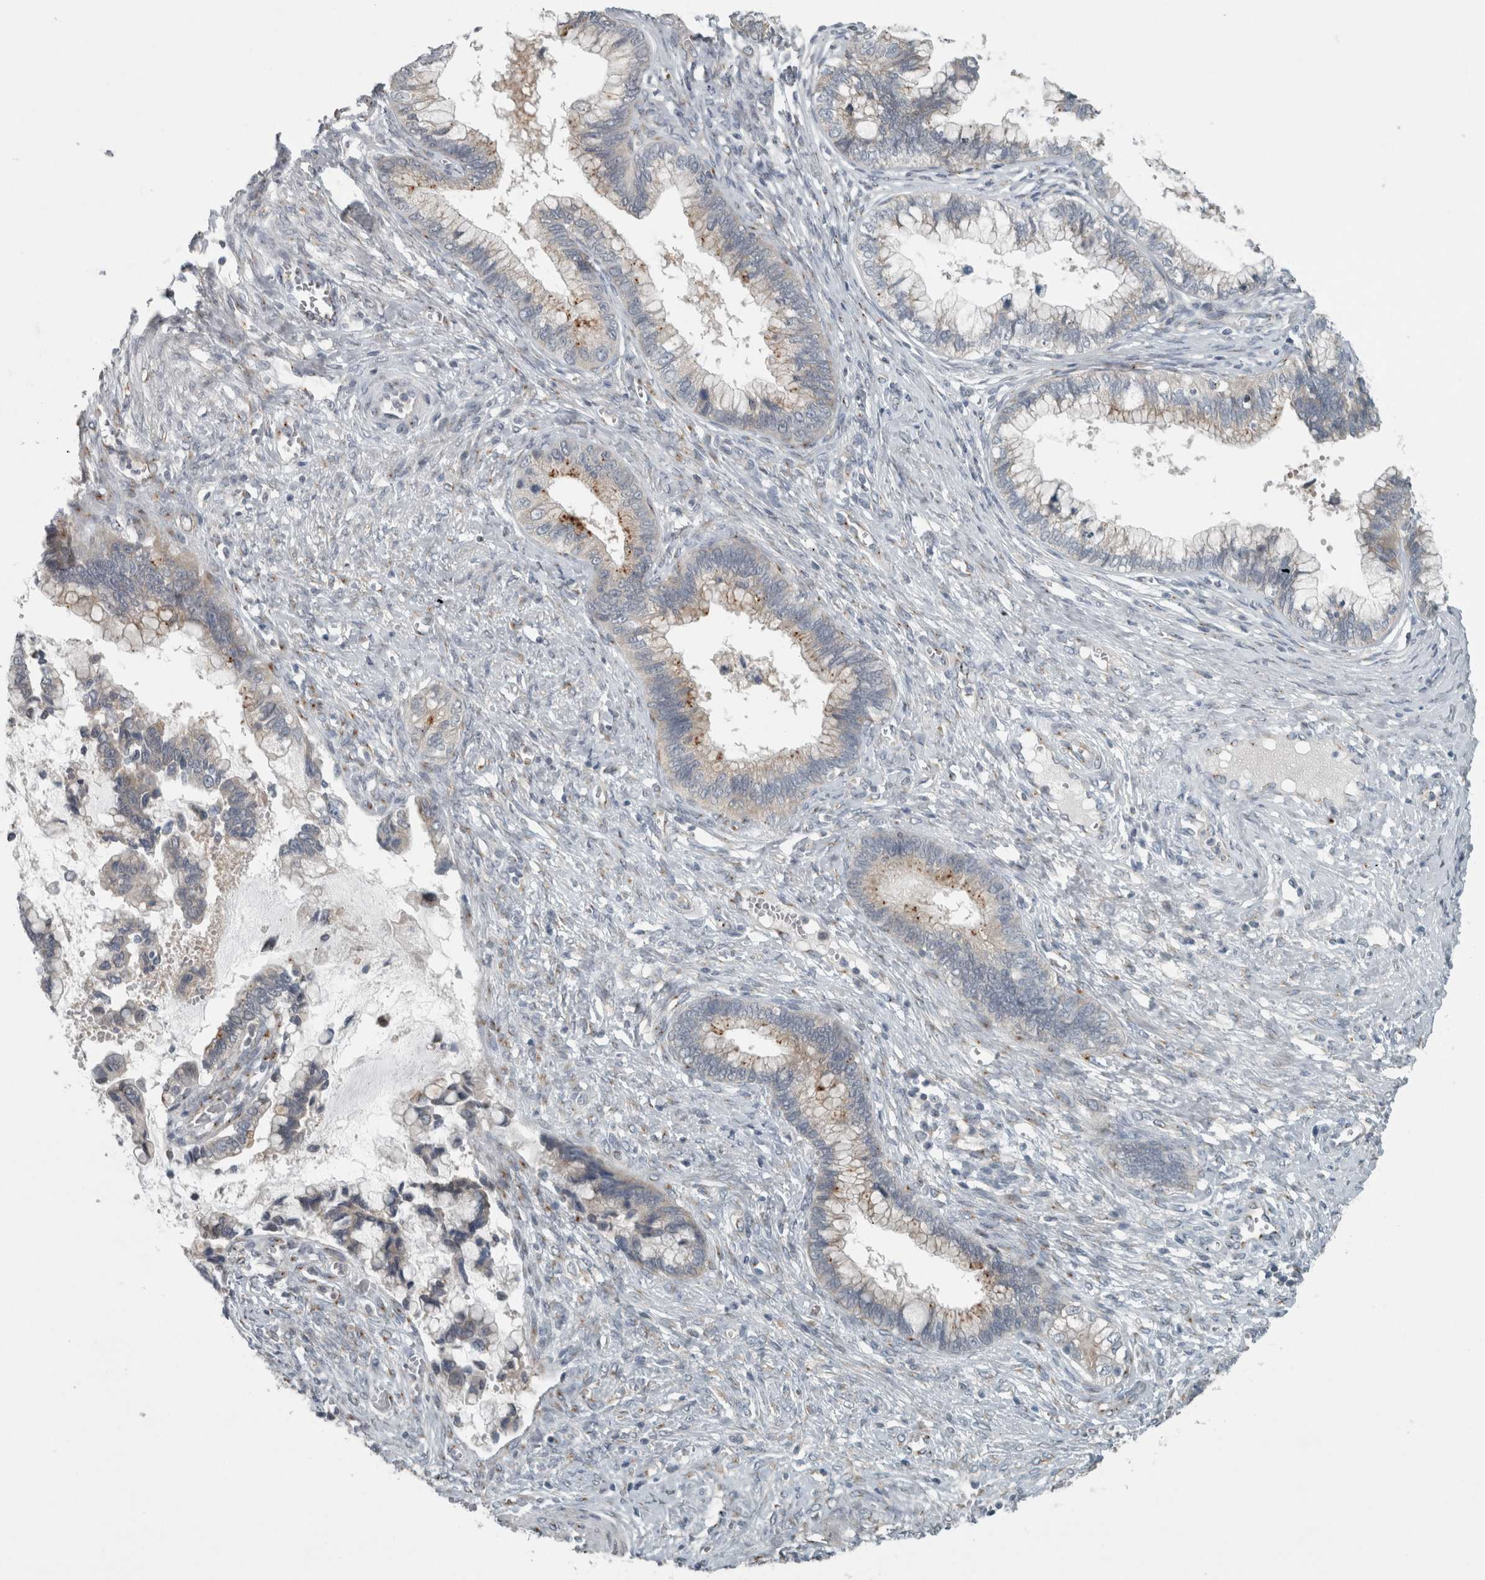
{"staining": {"intensity": "moderate", "quantity": "<25%", "location": "cytoplasmic/membranous"}, "tissue": "cervical cancer", "cell_type": "Tumor cells", "image_type": "cancer", "snomed": [{"axis": "morphology", "description": "Adenocarcinoma, NOS"}, {"axis": "topography", "description": "Cervix"}], "caption": "A brown stain shows moderate cytoplasmic/membranous positivity of a protein in cervical cancer (adenocarcinoma) tumor cells.", "gene": "KIF1C", "patient": {"sex": "female", "age": 44}}